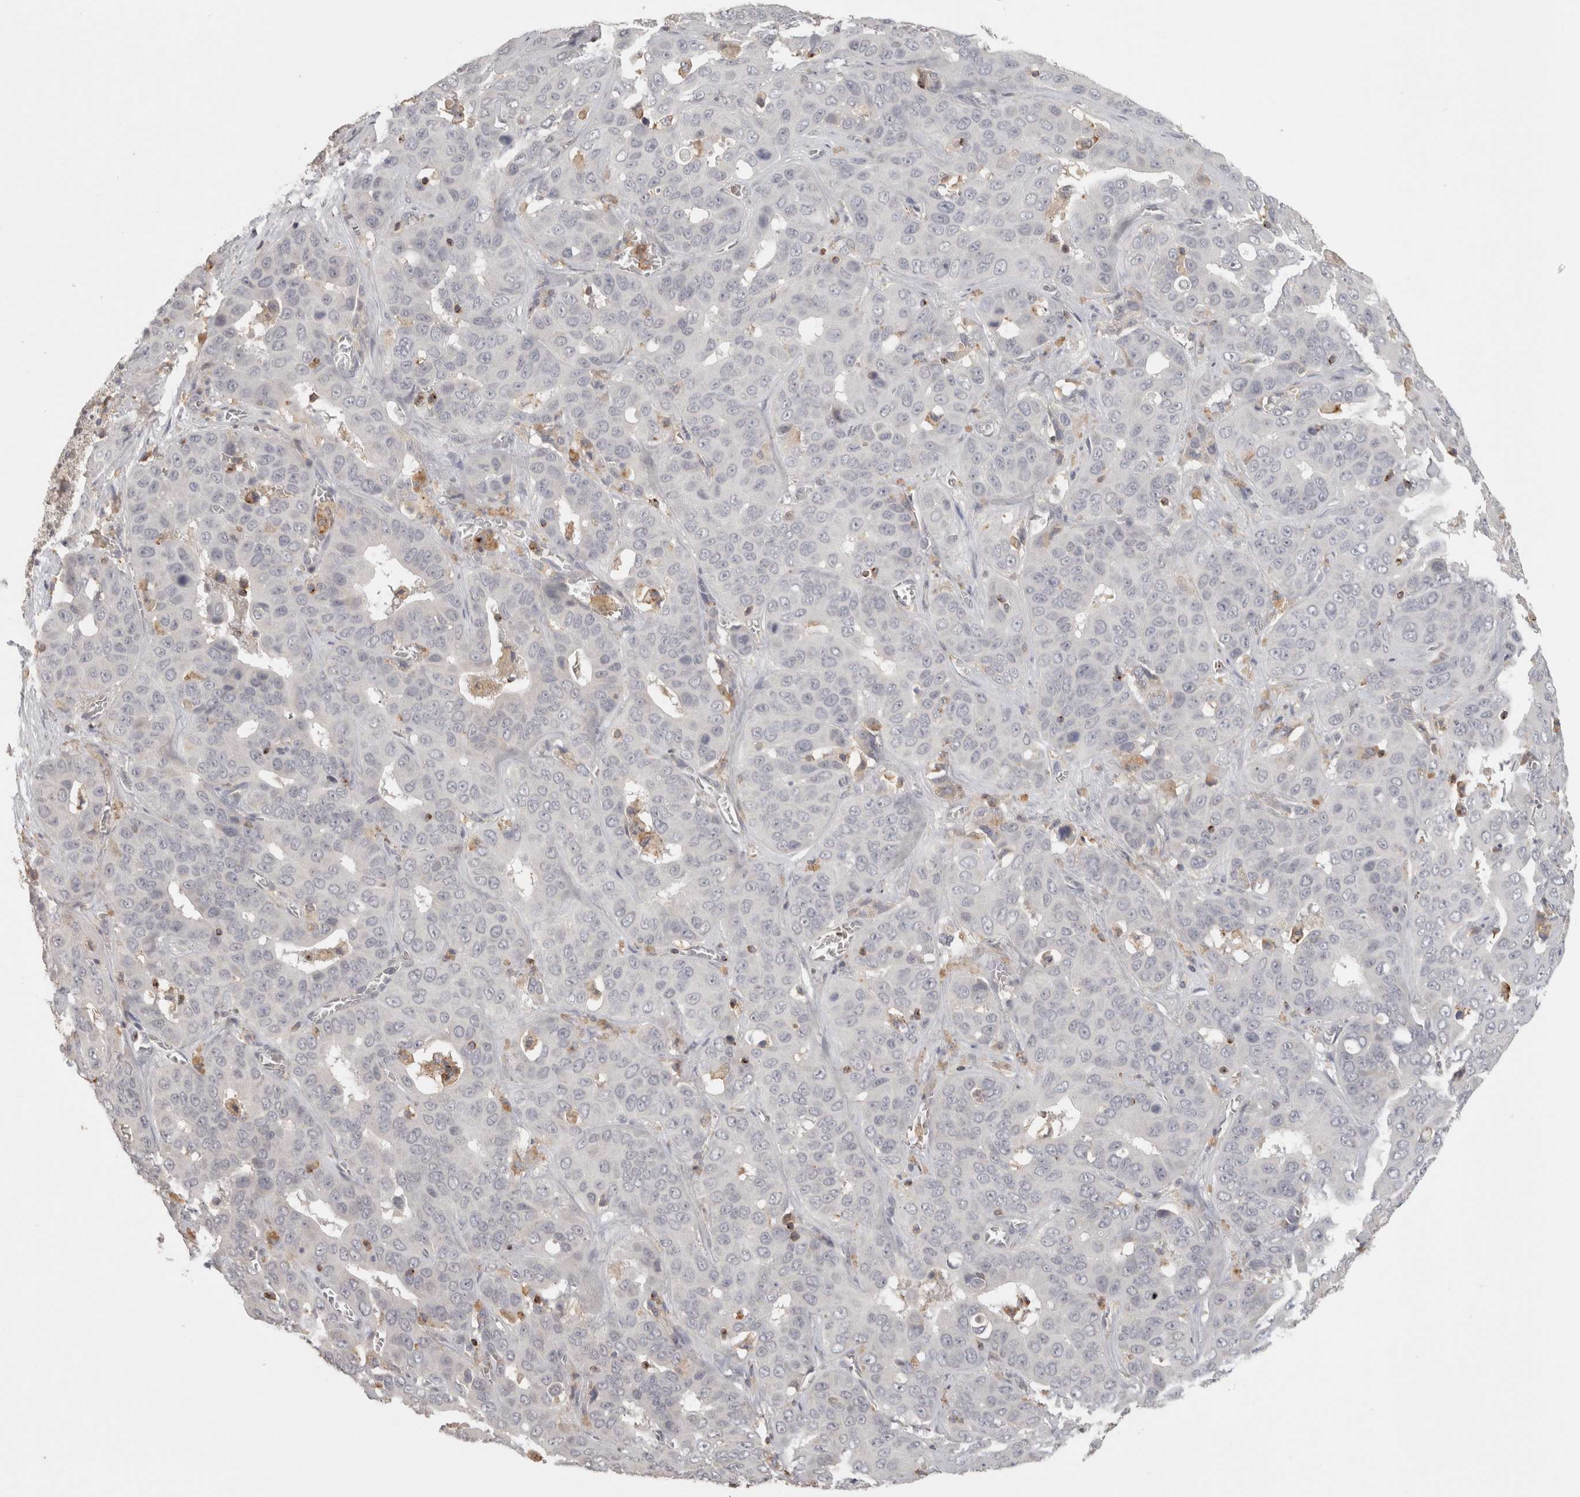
{"staining": {"intensity": "negative", "quantity": "none", "location": "none"}, "tissue": "liver cancer", "cell_type": "Tumor cells", "image_type": "cancer", "snomed": [{"axis": "morphology", "description": "Cholangiocarcinoma"}, {"axis": "topography", "description": "Liver"}], "caption": "DAB immunohistochemical staining of cholangiocarcinoma (liver) reveals no significant expression in tumor cells. (Brightfield microscopy of DAB (3,3'-diaminobenzidine) immunohistochemistry (IHC) at high magnification).", "gene": "HAVCR2", "patient": {"sex": "female", "age": 52}}